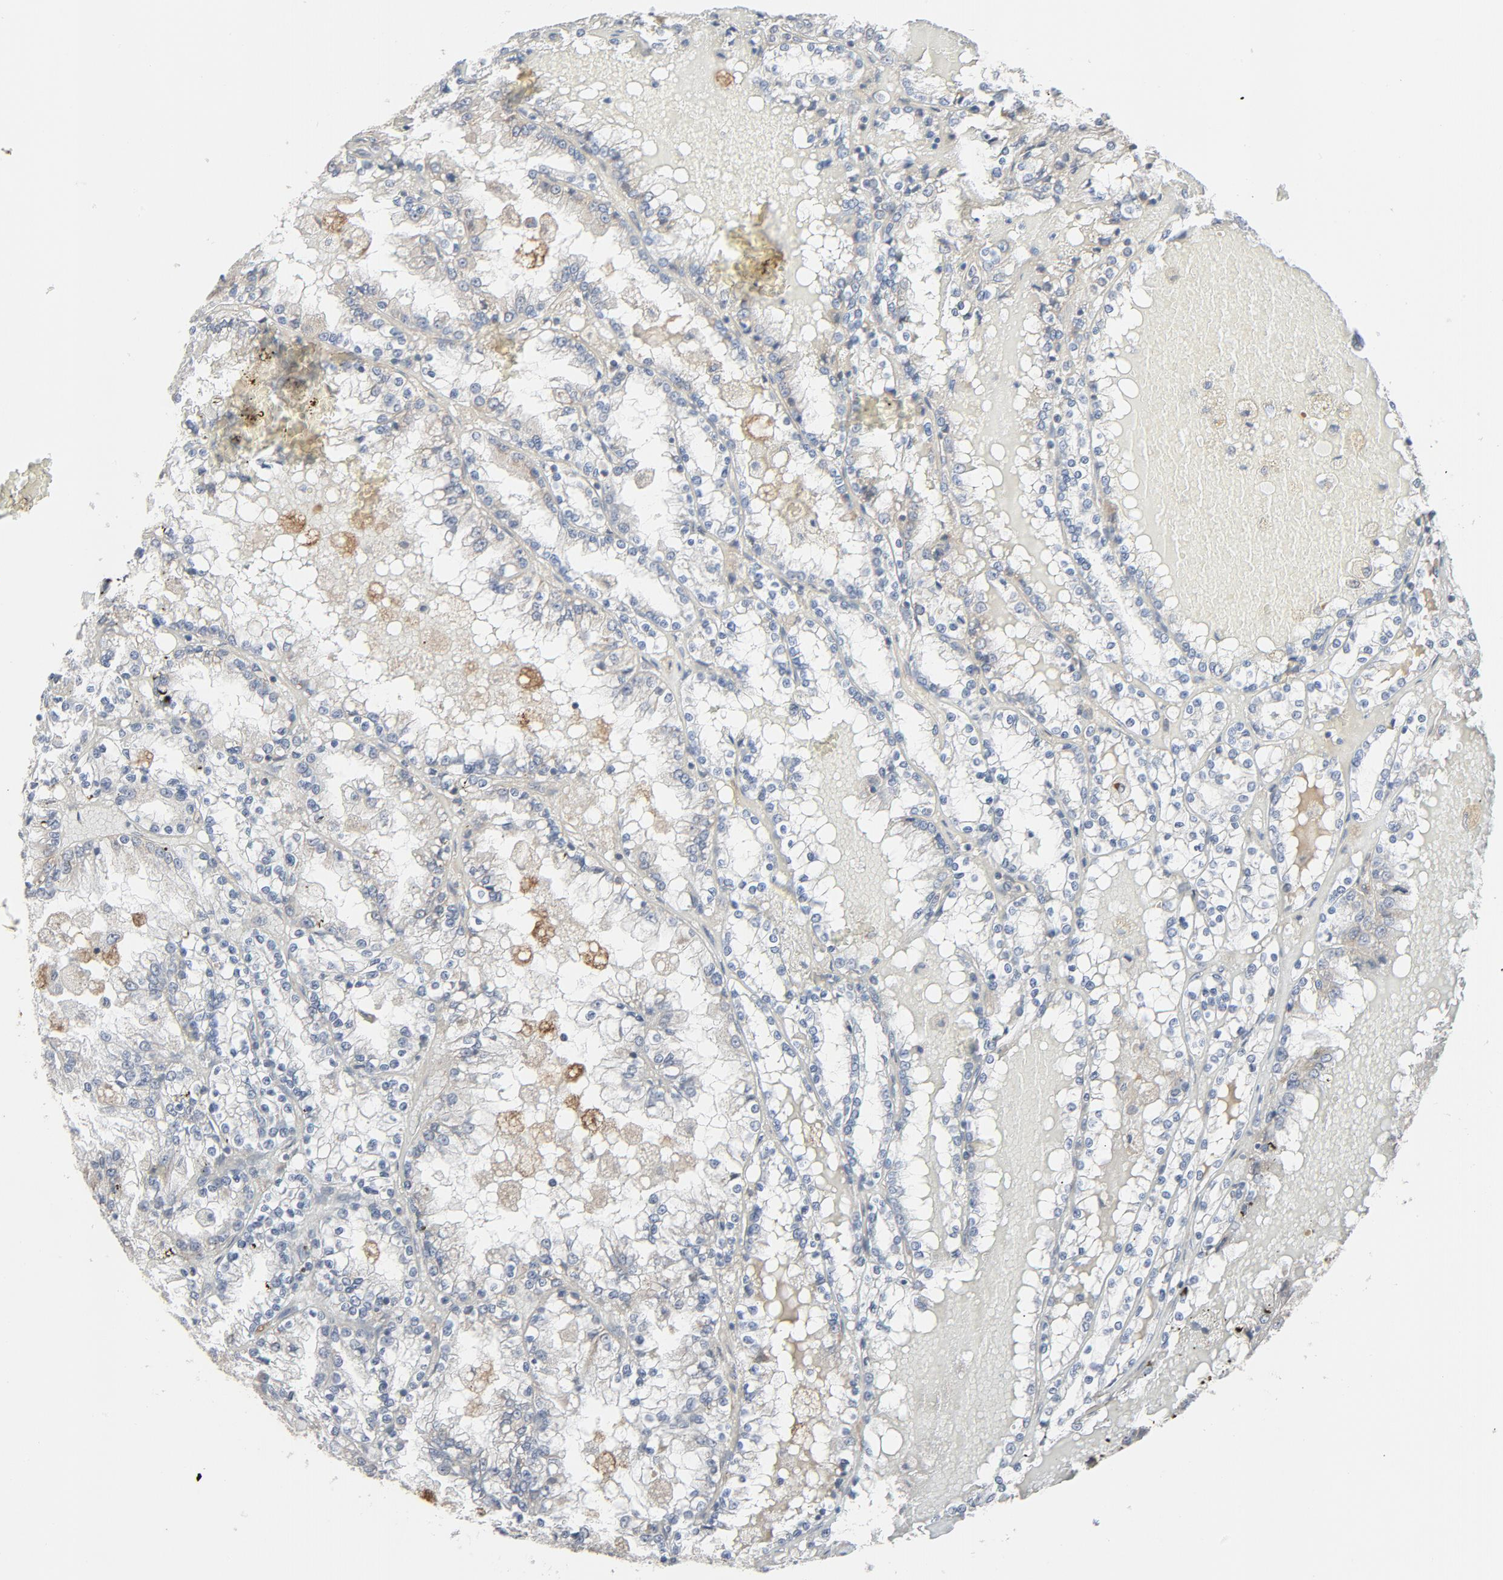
{"staining": {"intensity": "negative", "quantity": "none", "location": "none"}, "tissue": "renal cancer", "cell_type": "Tumor cells", "image_type": "cancer", "snomed": [{"axis": "morphology", "description": "Adenocarcinoma, NOS"}, {"axis": "topography", "description": "Kidney"}], "caption": "A high-resolution histopathology image shows immunohistochemistry staining of renal cancer (adenocarcinoma), which shows no significant staining in tumor cells.", "gene": "TRIOBP", "patient": {"sex": "female", "age": 56}}